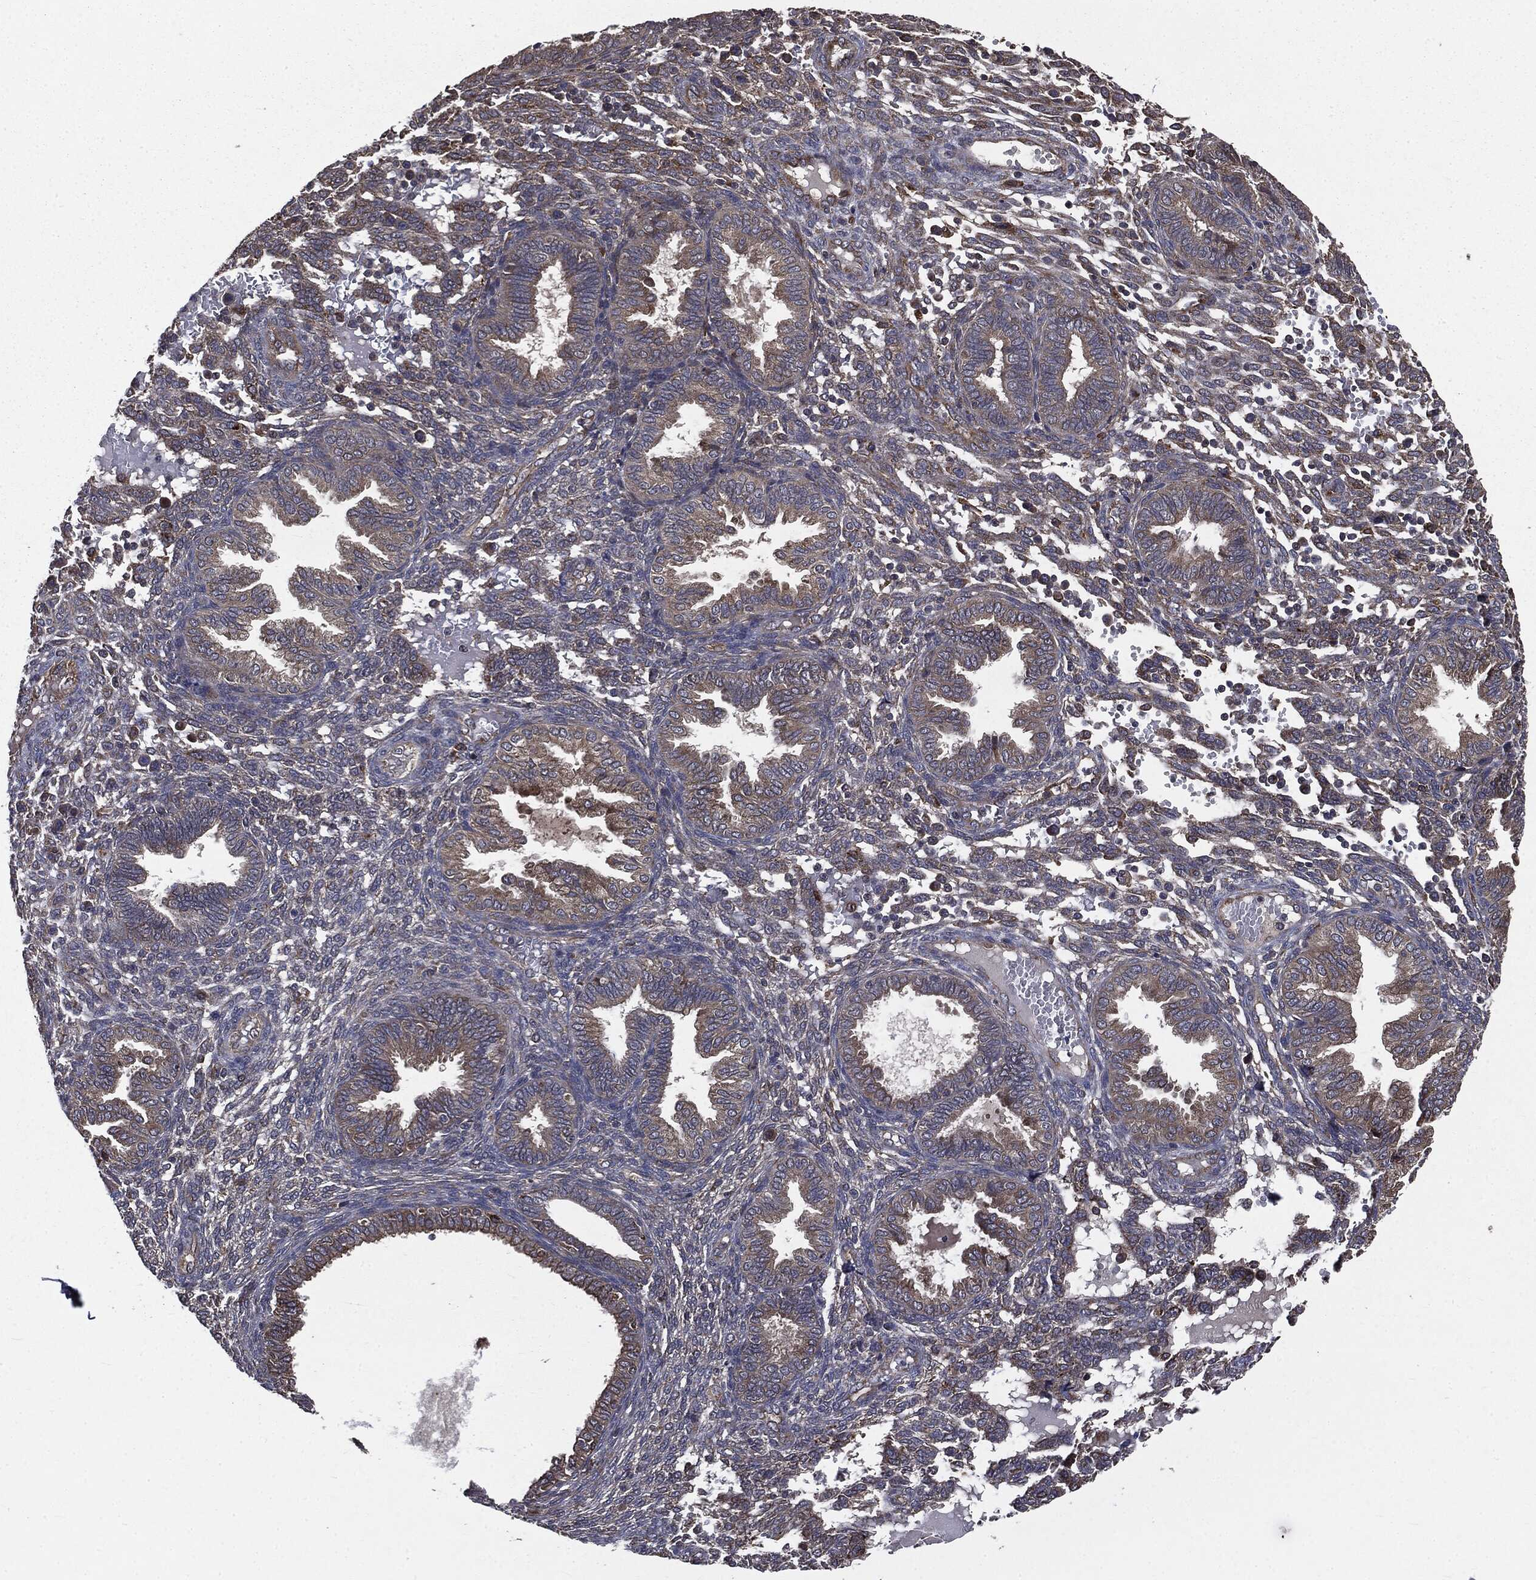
{"staining": {"intensity": "negative", "quantity": "none", "location": "none"}, "tissue": "endometrium", "cell_type": "Cells in endometrial stroma", "image_type": "normal", "snomed": [{"axis": "morphology", "description": "Normal tissue, NOS"}, {"axis": "topography", "description": "Endometrium"}], "caption": "Immunohistochemistry of unremarkable human endometrium exhibits no staining in cells in endometrial stroma.", "gene": "PLOD3", "patient": {"sex": "female", "age": 42}}